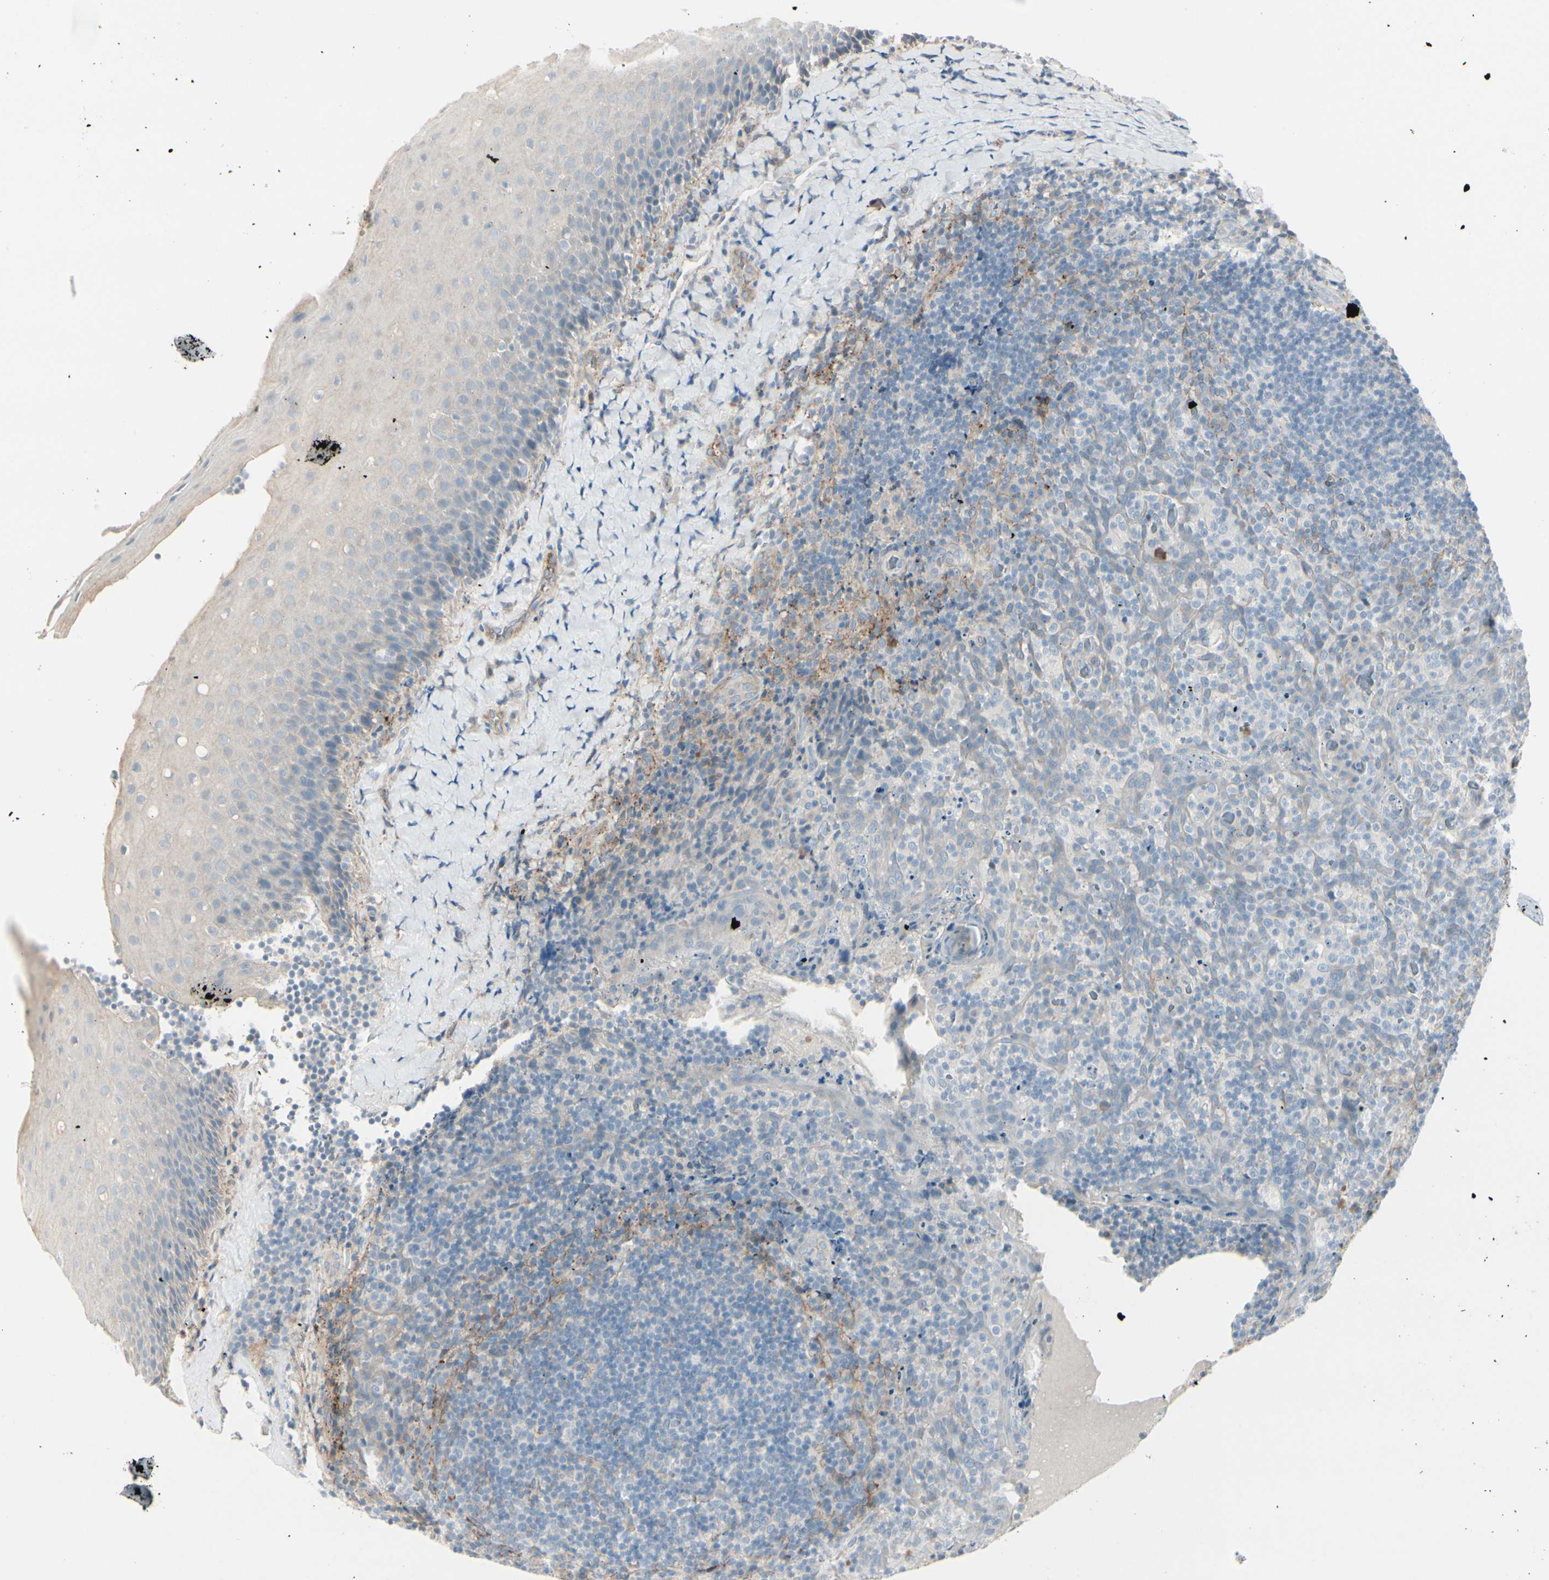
{"staining": {"intensity": "weak", "quantity": "<25%", "location": "cytoplasmic/membranous"}, "tissue": "tonsil", "cell_type": "Germinal center cells", "image_type": "normal", "snomed": [{"axis": "morphology", "description": "Normal tissue, NOS"}, {"axis": "topography", "description": "Tonsil"}], "caption": "The photomicrograph demonstrates no staining of germinal center cells in unremarkable tonsil. (Brightfield microscopy of DAB (3,3'-diaminobenzidine) IHC at high magnification).", "gene": "CACNA2D1", "patient": {"sex": "male", "age": 17}}